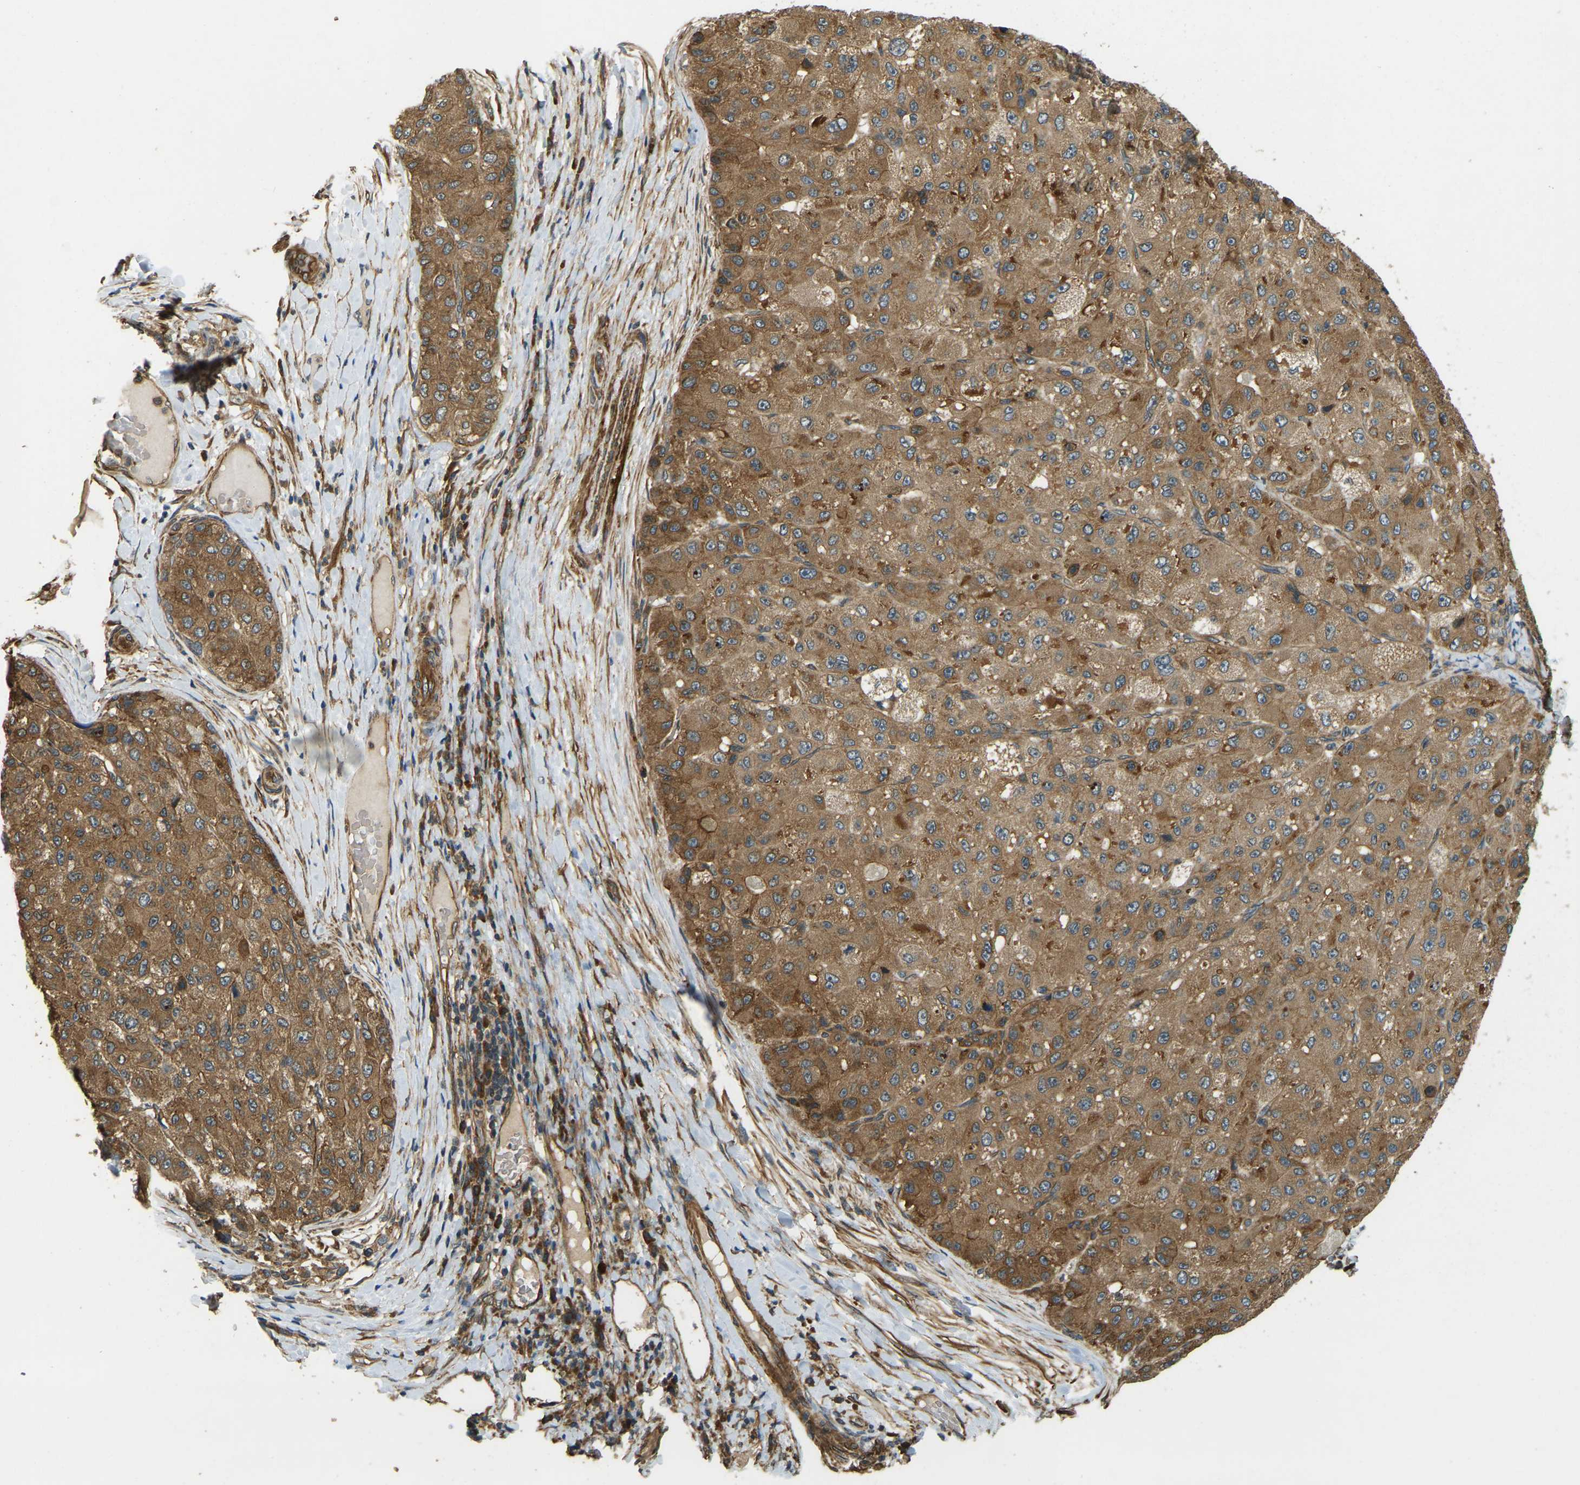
{"staining": {"intensity": "moderate", "quantity": ">75%", "location": "cytoplasmic/membranous"}, "tissue": "liver cancer", "cell_type": "Tumor cells", "image_type": "cancer", "snomed": [{"axis": "morphology", "description": "Carcinoma, Hepatocellular, NOS"}, {"axis": "topography", "description": "Liver"}], "caption": "Immunohistochemical staining of human liver cancer demonstrates moderate cytoplasmic/membranous protein expression in about >75% of tumor cells.", "gene": "ERGIC1", "patient": {"sex": "male", "age": 80}}